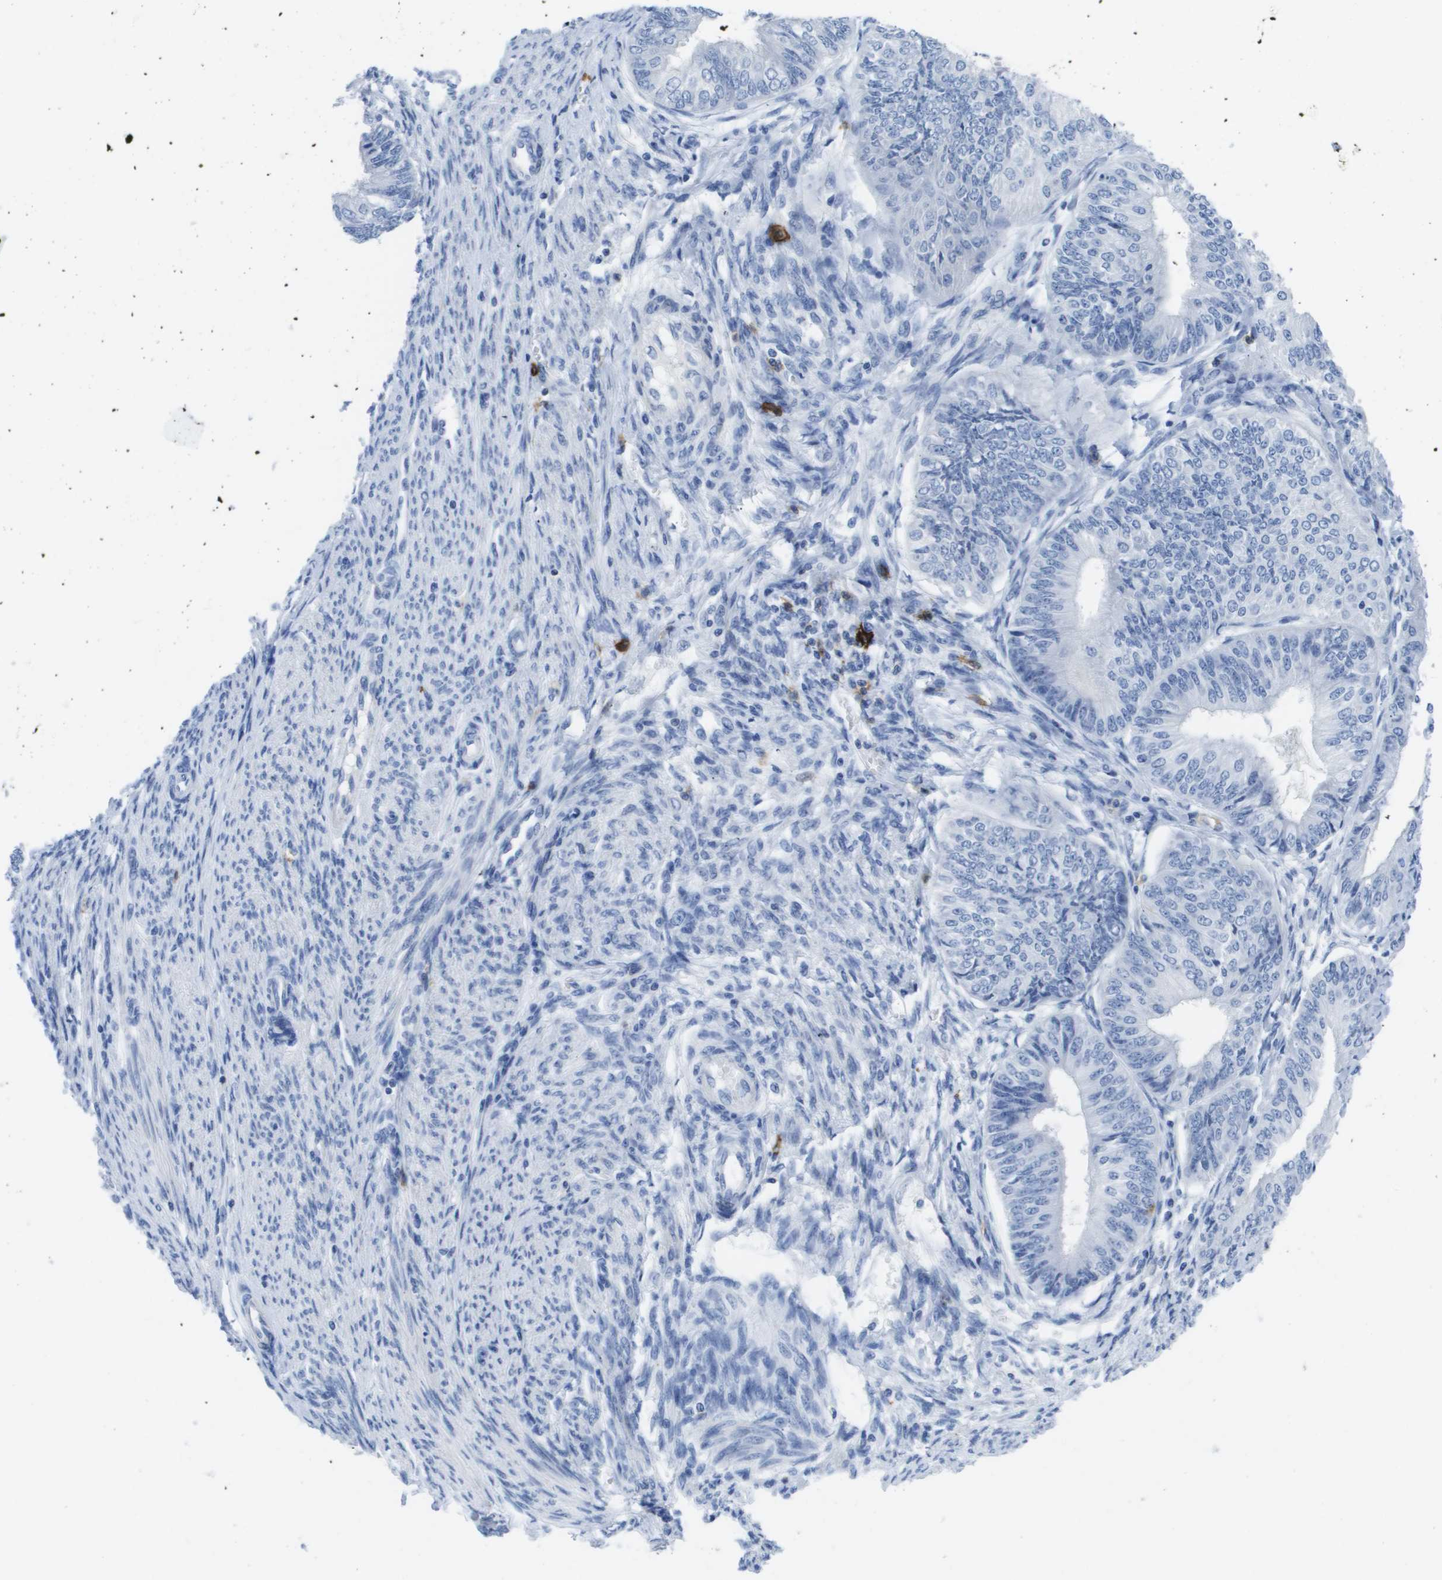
{"staining": {"intensity": "negative", "quantity": "none", "location": "none"}, "tissue": "endometrial cancer", "cell_type": "Tumor cells", "image_type": "cancer", "snomed": [{"axis": "morphology", "description": "Adenocarcinoma, NOS"}, {"axis": "topography", "description": "Endometrium"}], "caption": "A photomicrograph of human endometrial adenocarcinoma is negative for staining in tumor cells.", "gene": "MS4A1", "patient": {"sex": "female", "age": 58}}